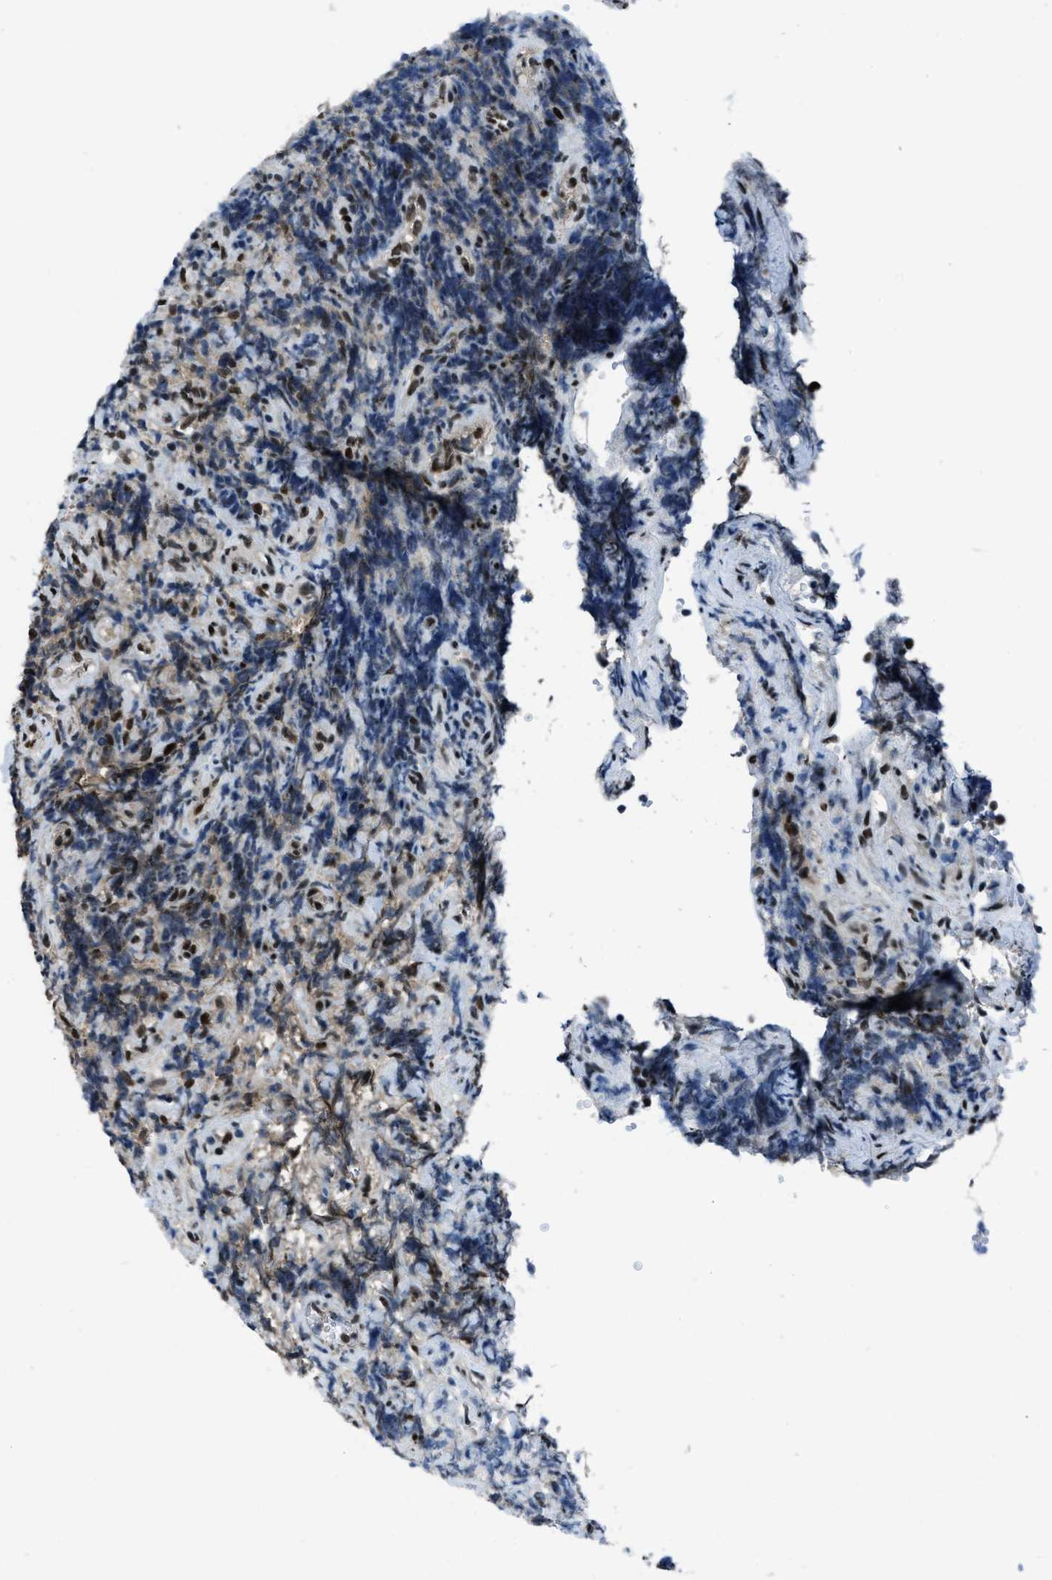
{"staining": {"intensity": "strong", "quantity": "25%-75%", "location": "nuclear"}, "tissue": "lymphoma", "cell_type": "Tumor cells", "image_type": "cancer", "snomed": [{"axis": "morphology", "description": "Malignant lymphoma, non-Hodgkin's type, High grade"}, {"axis": "topography", "description": "Lymph node"}], "caption": "Protein staining of malignant lymphoma, non-Hodgkin's type (high-grade) tissue shows strong nuclear staining in approximately 25%-75% of tumor cells.", "gene": "GATAD2B", "patient": {"sex": "female", "age": 76}}